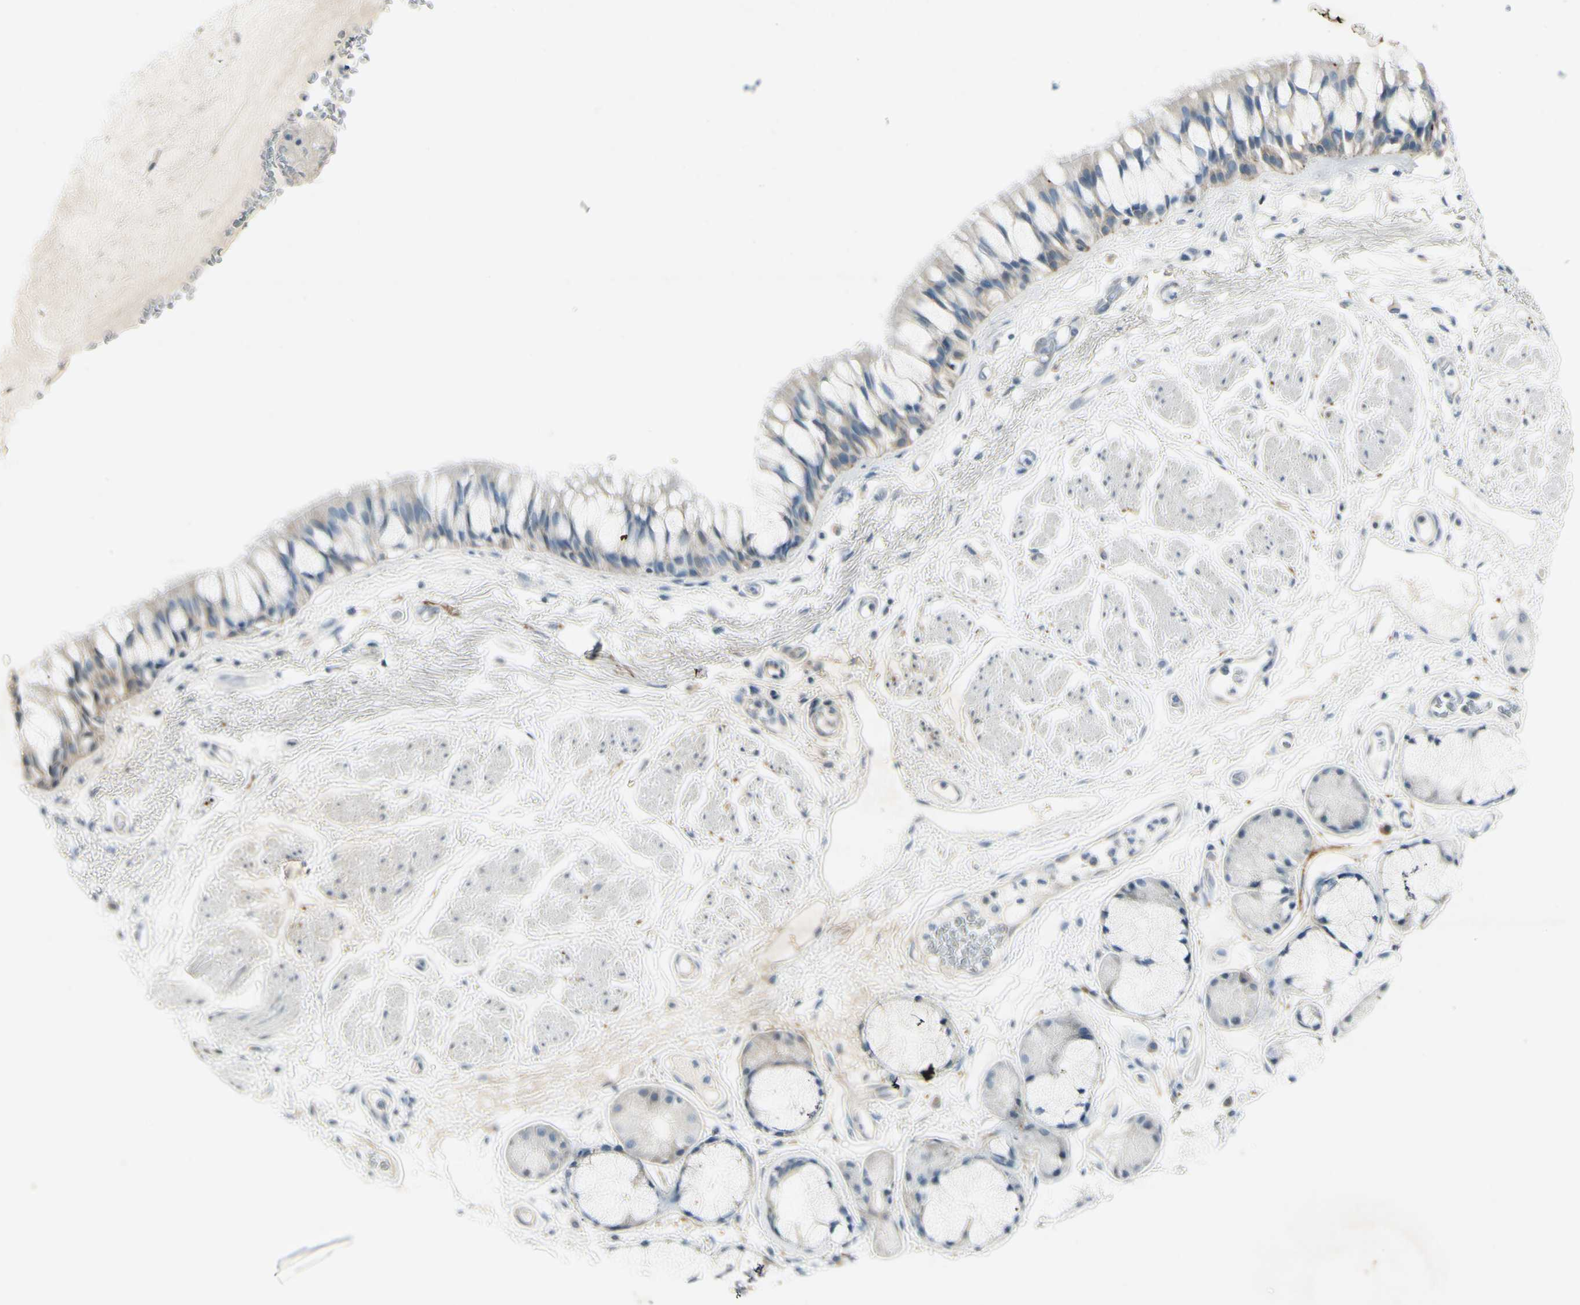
{"staining": {"intensity": "negative", "quantity": "none", "location": "none"}, "tissue": "bronchus", "cell_type": "Respiratory epithelial cells", "image_type": "normal", "snomed": [{"axis": "morphology", "description": "Normal tissue, NOS"}, {"axis": "topography", "description": "Bronchus"}], "caption": "Immunohistochemical staining of benign human bronchus demonstrates no significant positivity in respiratory epithelial cells. Brightfield microscopy of immunohistochemistry stained with DAB (brown) and hematoxylin (blue), captured at high magnification.", "gene": "SNAP91", "patient": {"sex": "male", "age": 66}}